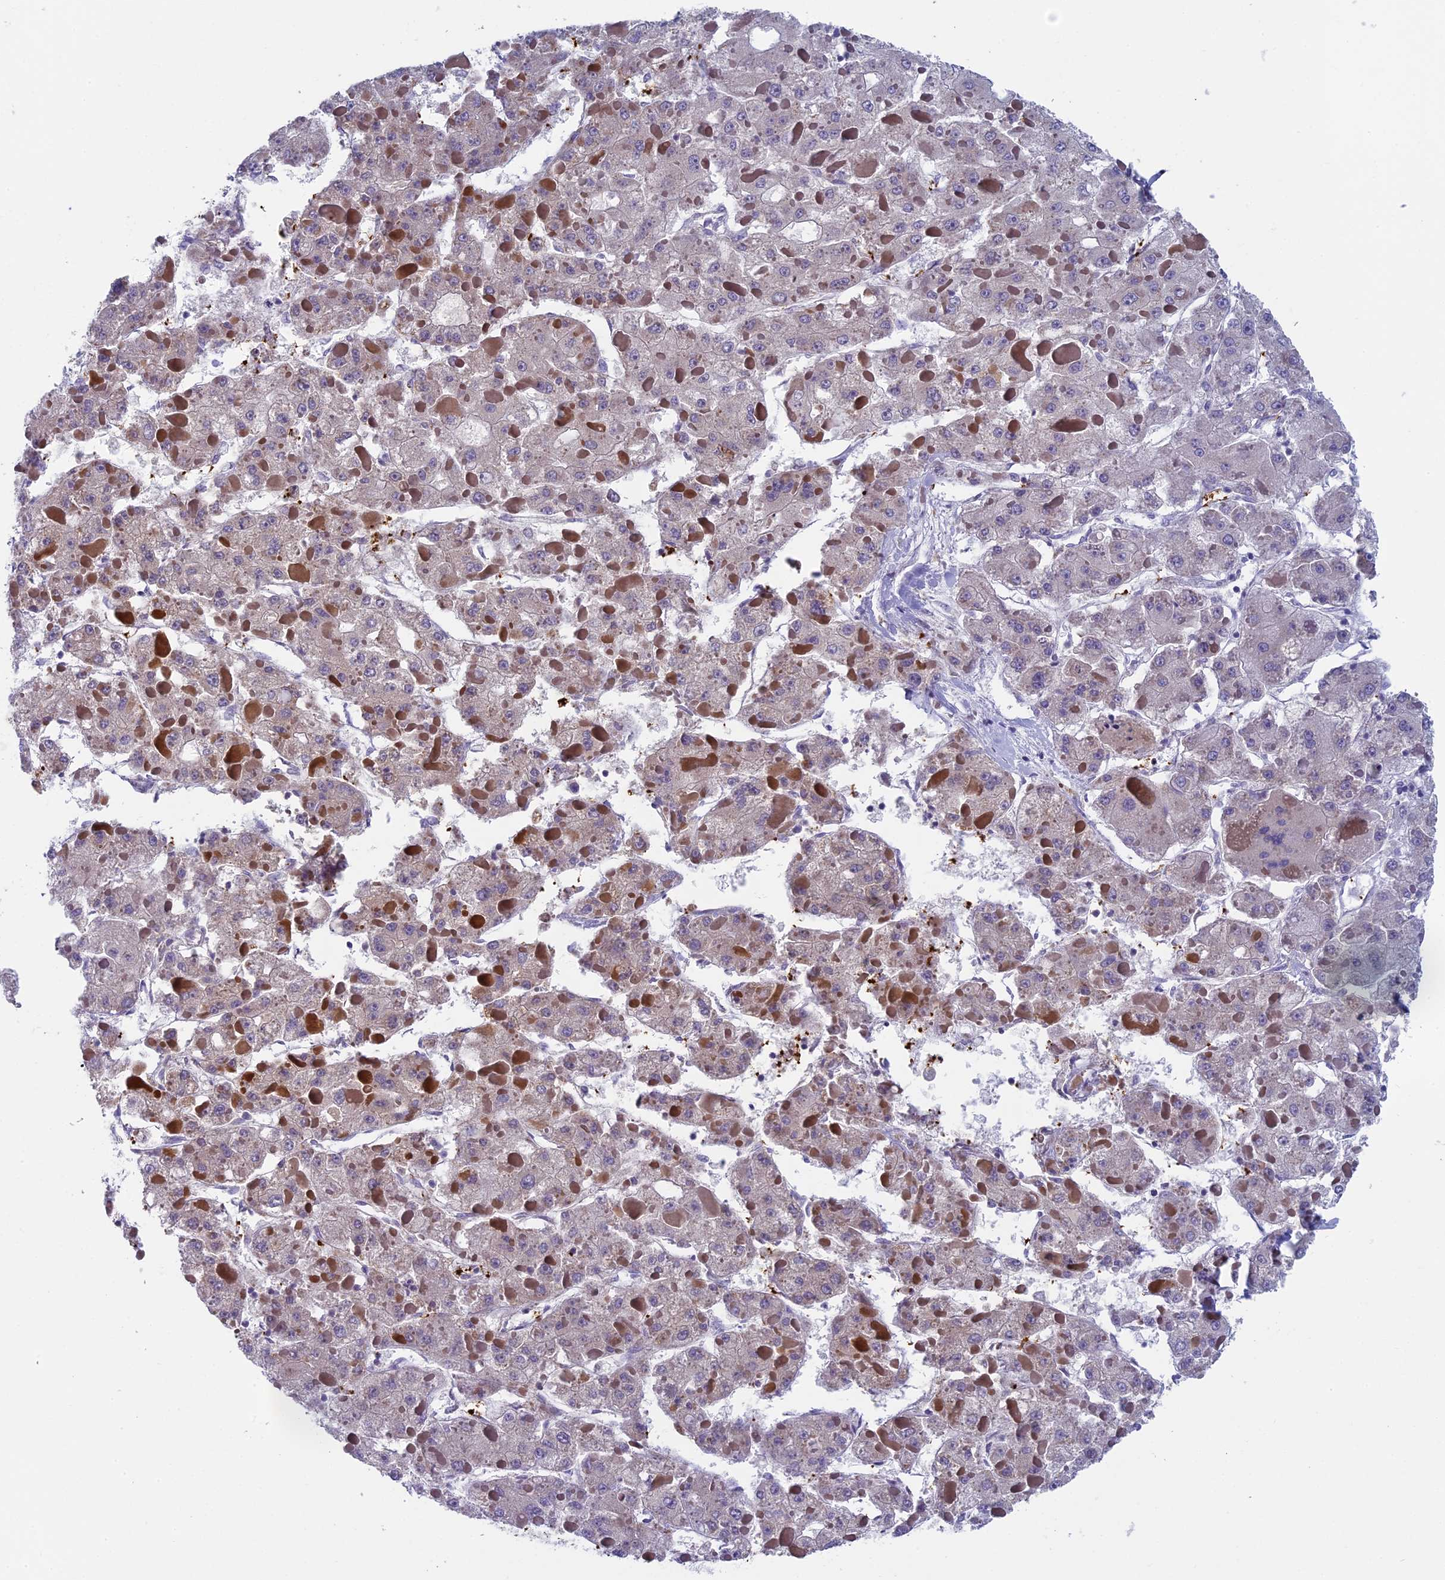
{"staining": {"intensity": "weak", "quantity": "25%-75%", "location": "cytoplasmic/membranous"}, "tissue": "liver cancer", "cell_type": "Tumor cells", "image_type": "cancer", "snomed": [{"axis": "morphology", "description": "Carcinoma, Hepatocellular, NOS"}, {"axis": "topography", "description": "Liver"}], "caption": "DAB immunohistochemical staining of human liver cancer displays weak cytoplasmic/membranous protein staining in approximately 25%-75% of tumor cells.", "gene": "AIFM2", "patient": {"sex": "female", "age": 73}}